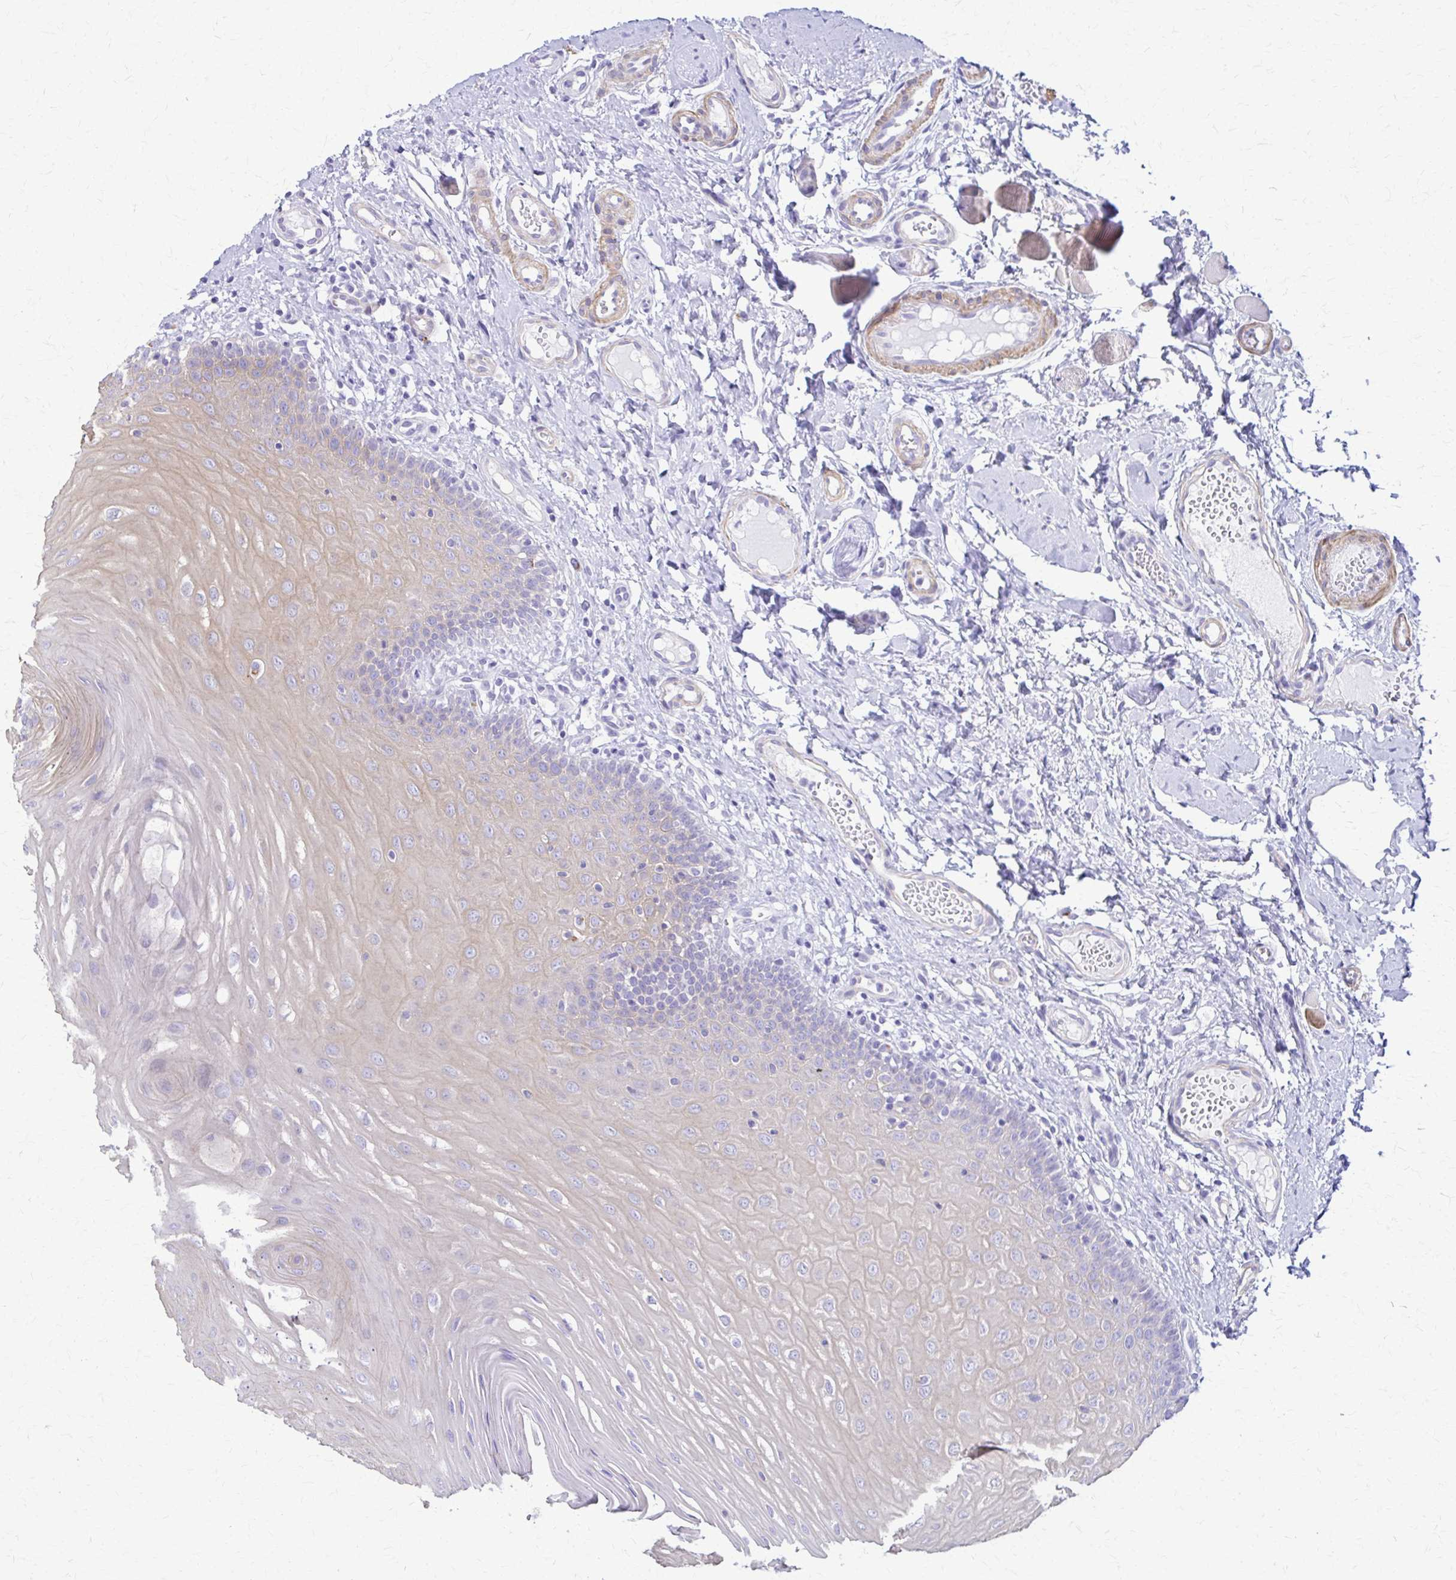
{"staining": {"intensity": "weak", "quantity": "25%-75%", "location": "cytoplasmic/membranous"}, "tissue": "oral mucosa", "cell_type": "Squamous epithelial cells", "image_type": "normal", "snomed": [{"axis": "morphology", "description": "Normal tissue, NOS"}, {"axis": "topography", "description": "Oral tissue"}, {"axis": "topography", "description": "Tounge, NOS"}], "caption": "Oral mucosa stained with immunohistochemistry (IHC) demonstrates weak cytoplasmic/membranous expression in about 25%-75% of squamous epithelial cells. (Stains: DAB (3,3'-diaminobenzidine) in brown, nuclei in blue, Microscopy: brightfield microscopy at high magnification).", "gene": "DSP", "patient": {"sex": "female", "age": 58}}